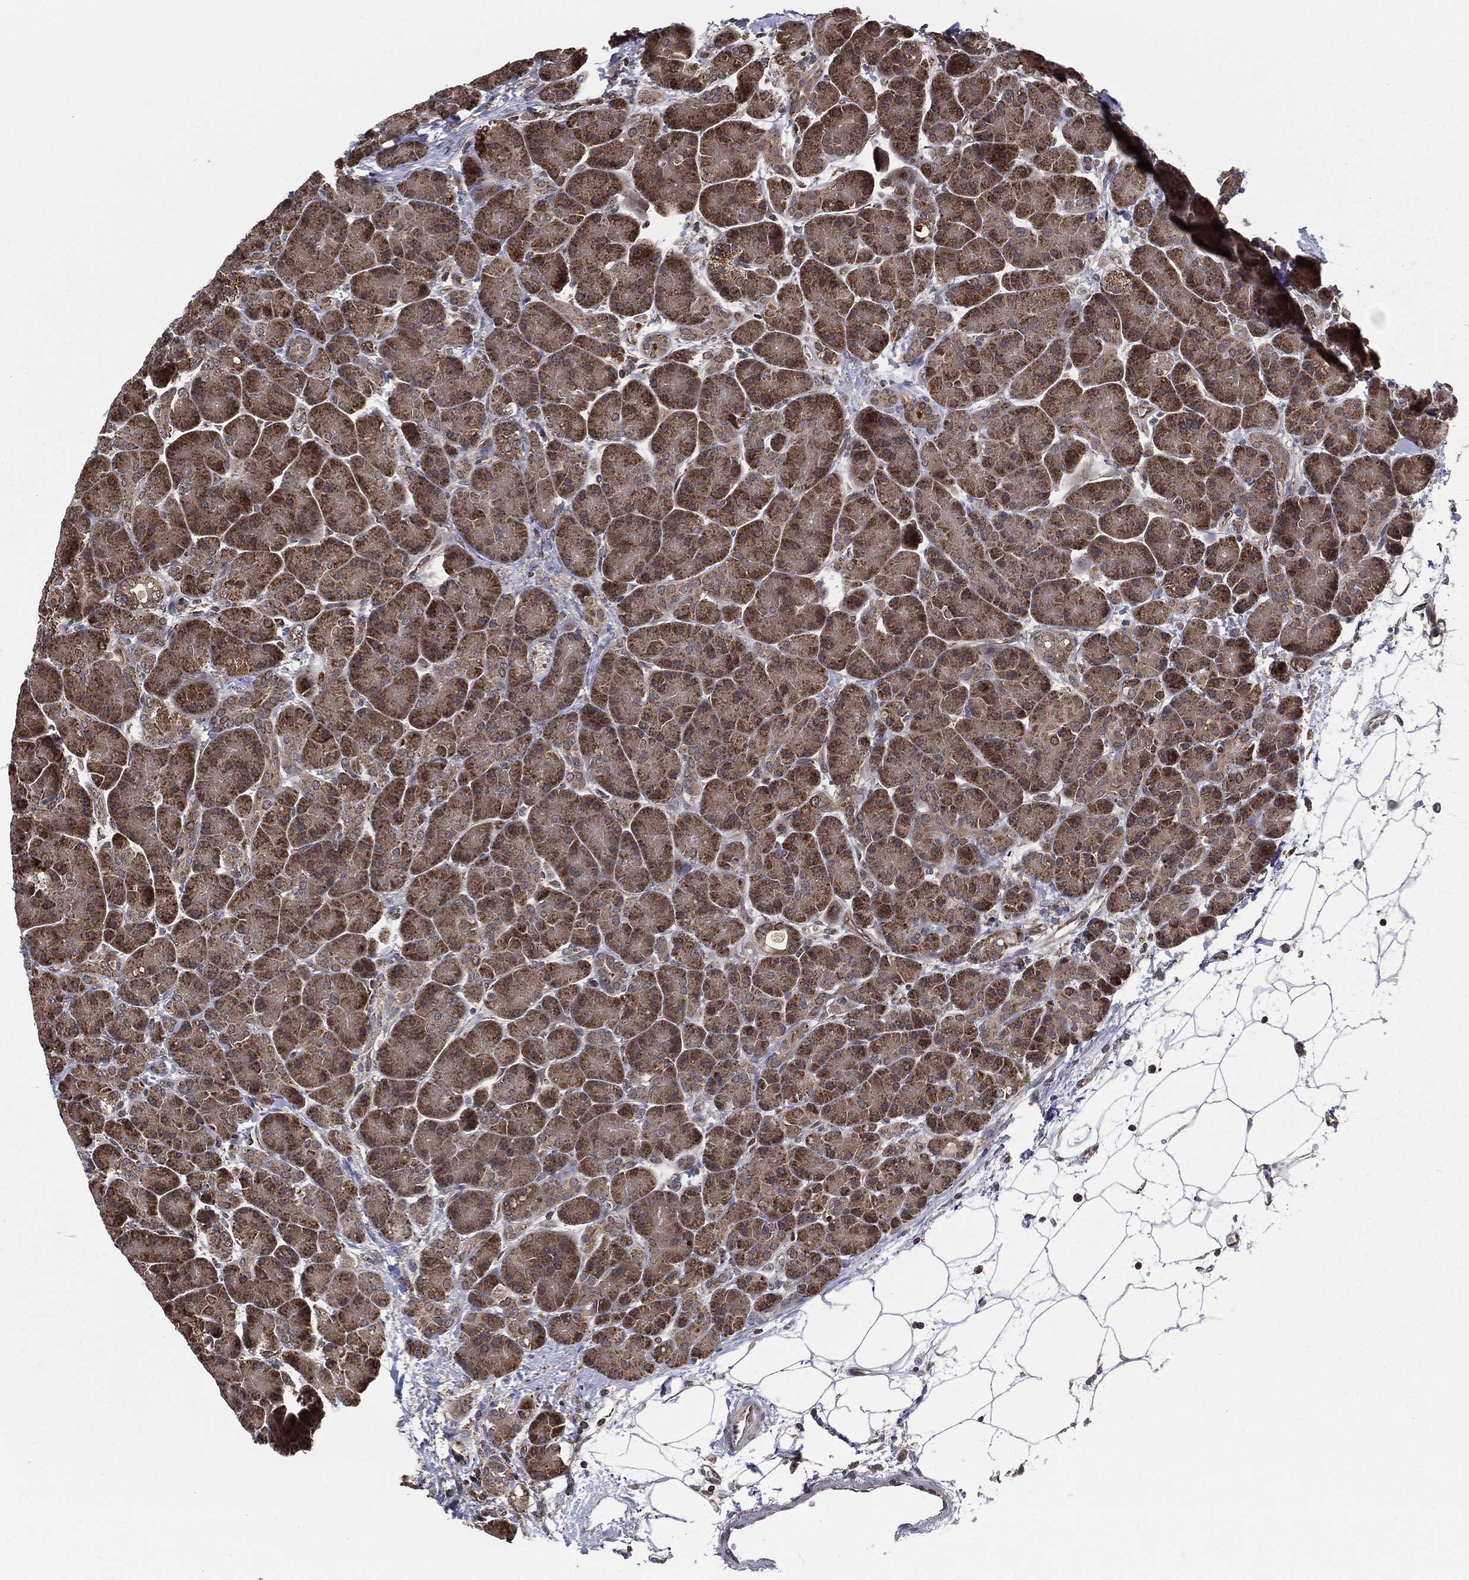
{"staining": {"intensity": "moderate", "quantity": ">75%", "location": "cytoplasmic/membranous"}, "tissue": "pancreas", "cell_type": "Exocrine glandular cells", "image_type": "normal", "snomed": [{"axis": "morphology", "description": "Normal tissue, NOS"}, {"axis": "topography", "description": "Pancreas"}], "caption": "Protein expression by immunohistochemistry (IHC) shows moderate cytoplasmic/membranous positivity in approximately >75% of exocrine glandular cells in benign pancreas.", "gene": "ENSG00000288684", "patient": {"sex": "female", "age": 63}}